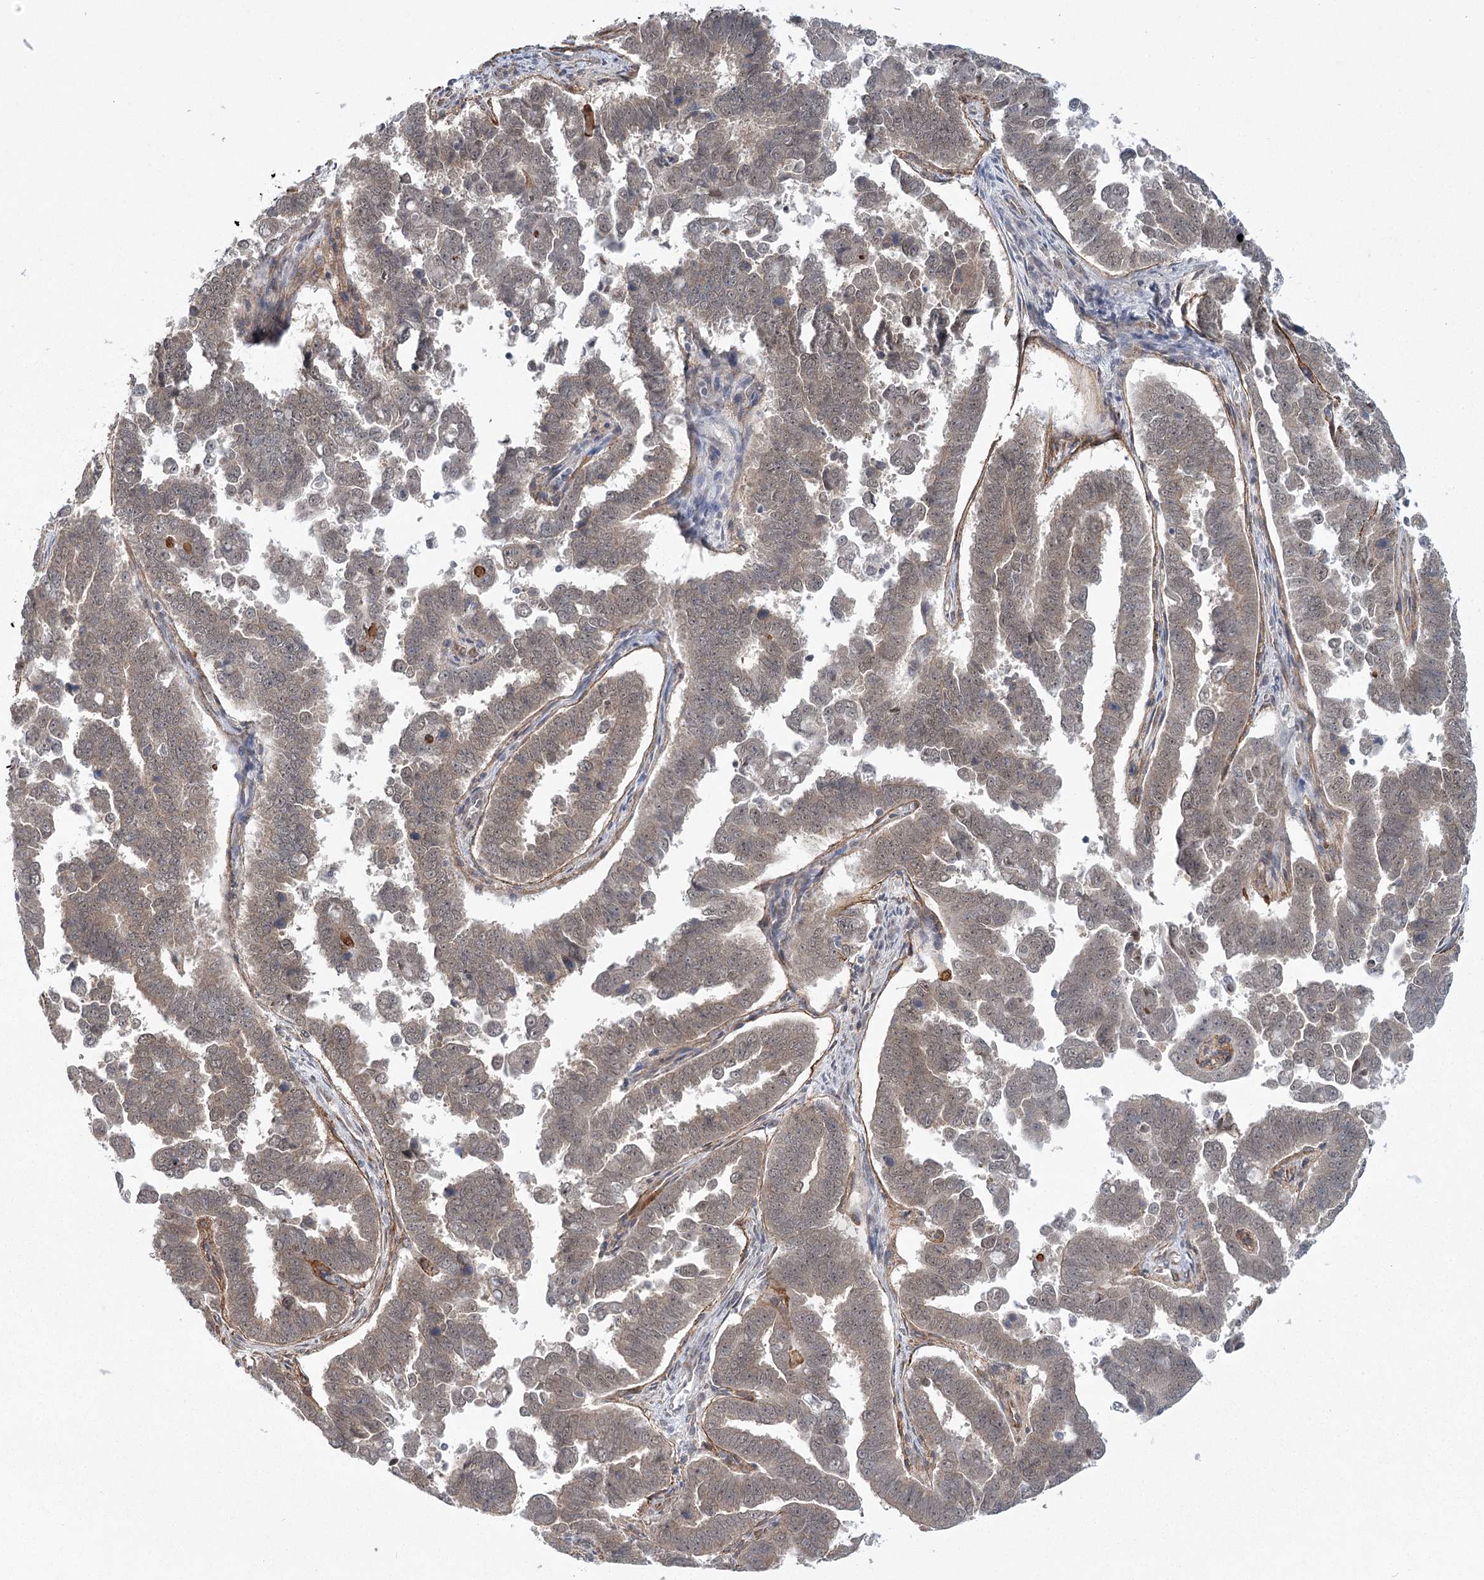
{"staining": {"intensity": "negative", "quantity": "none", "location": "none"}, "tissue": "endometrial cancer", "cell_type": "Tumor cells", "image_type": "cancer", "snomed": [{"axis": "morphology", "description": "Adenocarcinoma, NOS"}, {"axis": "topography", "description": "Endometrium"}], "caption": "Tumor cells are negative for protein expression in human adenocarcinoma (endometrial).", "gene": "MED28", "patient": {"sex": "female", "age": 75}}